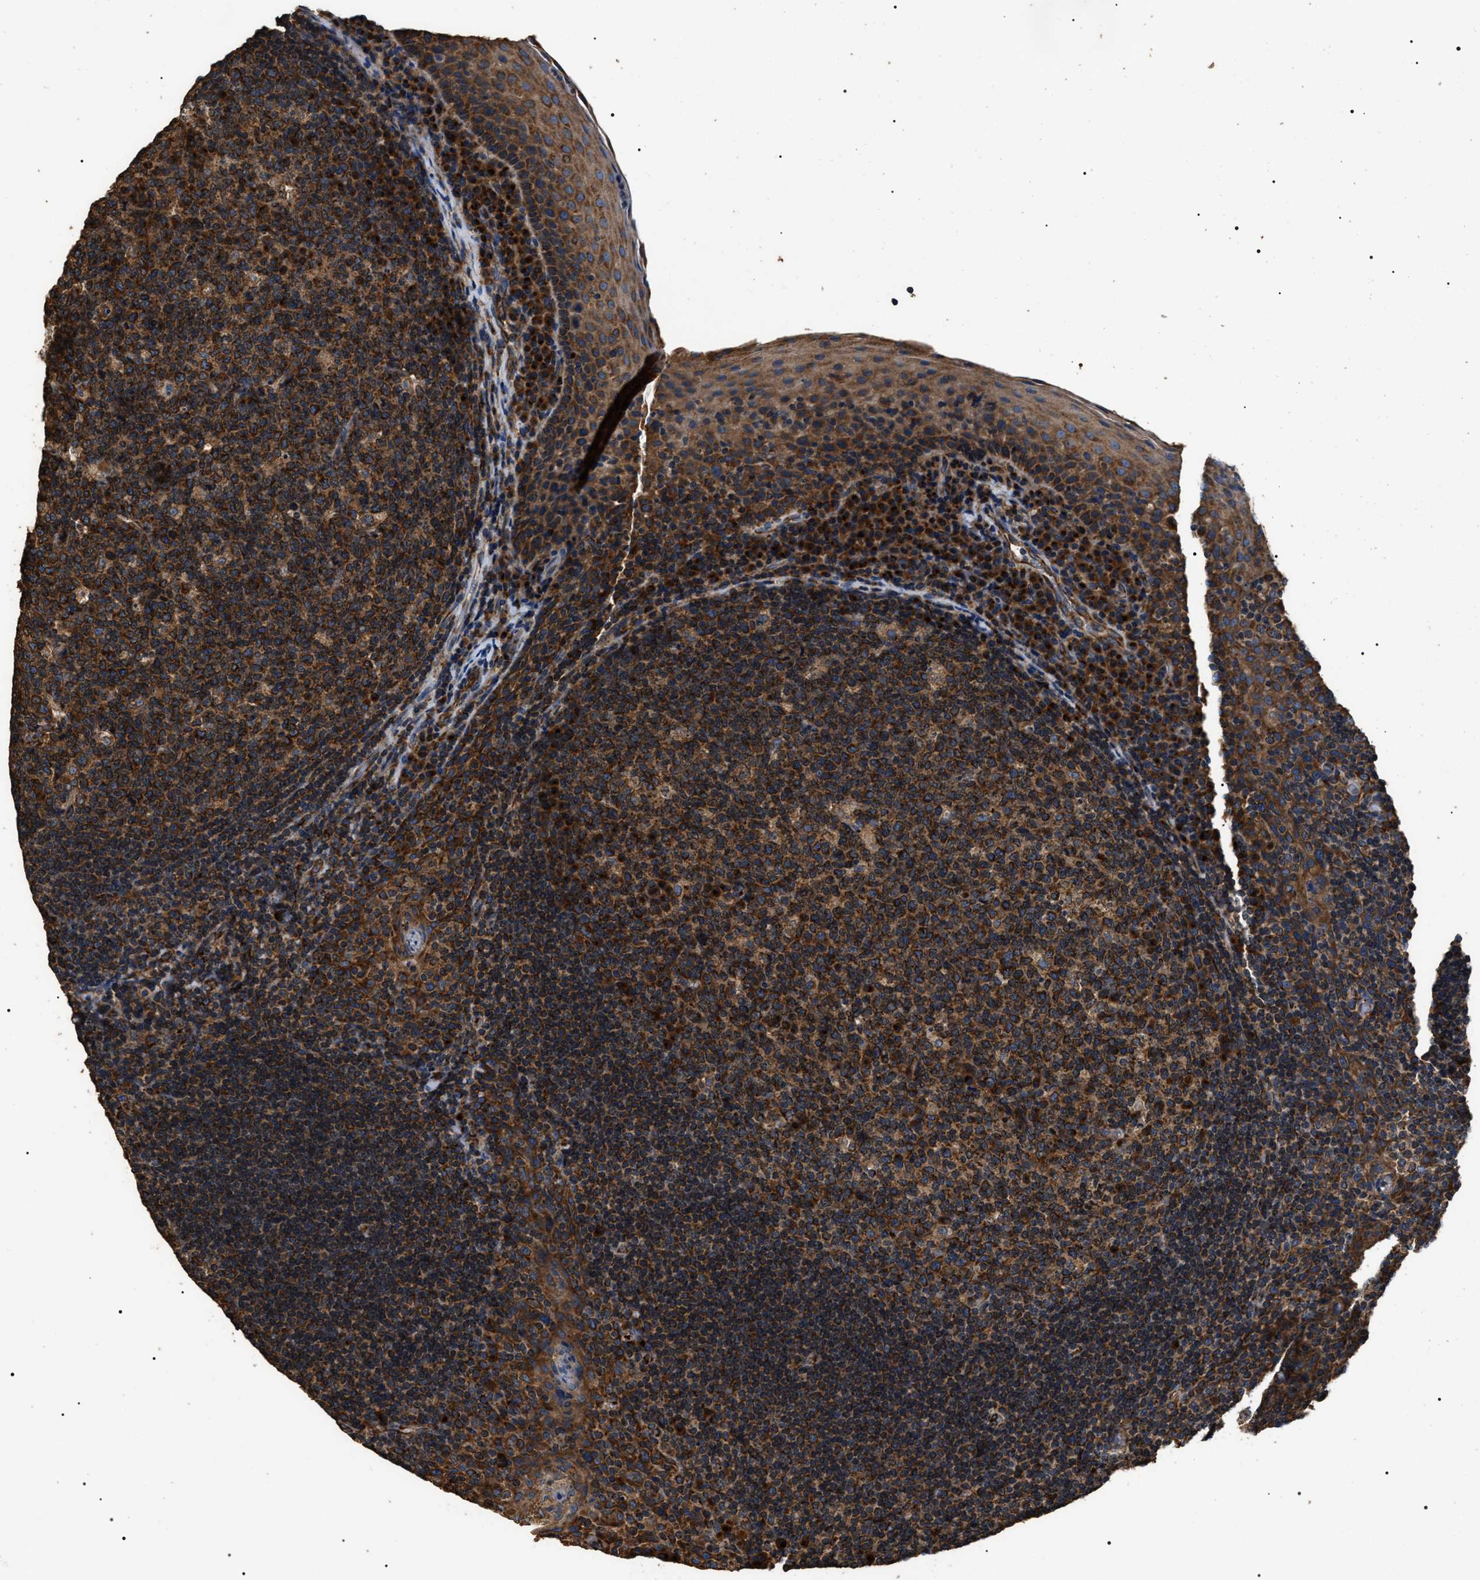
{"staining": {"intensity": "strong", "quantity": ">75%", "location": "cytoplasmic/membranous"}, "tissue": "tonsil", "cell_type": "Germinal center cells", "image_type": "normal", "snomed": [{"axis": "morphology", "description": "Normal tissue, NOS"}, {"axis": "topography", "description": "Tonsil"}], "caption": "Brown immunohistochemical staining in normal human tonsil demonstrates strong cytoplasmic/membranous positivity in about >75% of germinal center cells. The staining was performed using DAB, with brown indicating positive protein expression. Nuclei are stained blue with hematoxylin.", "gene": "KTN1", "patient": {"sex": "male", "age": 17}}